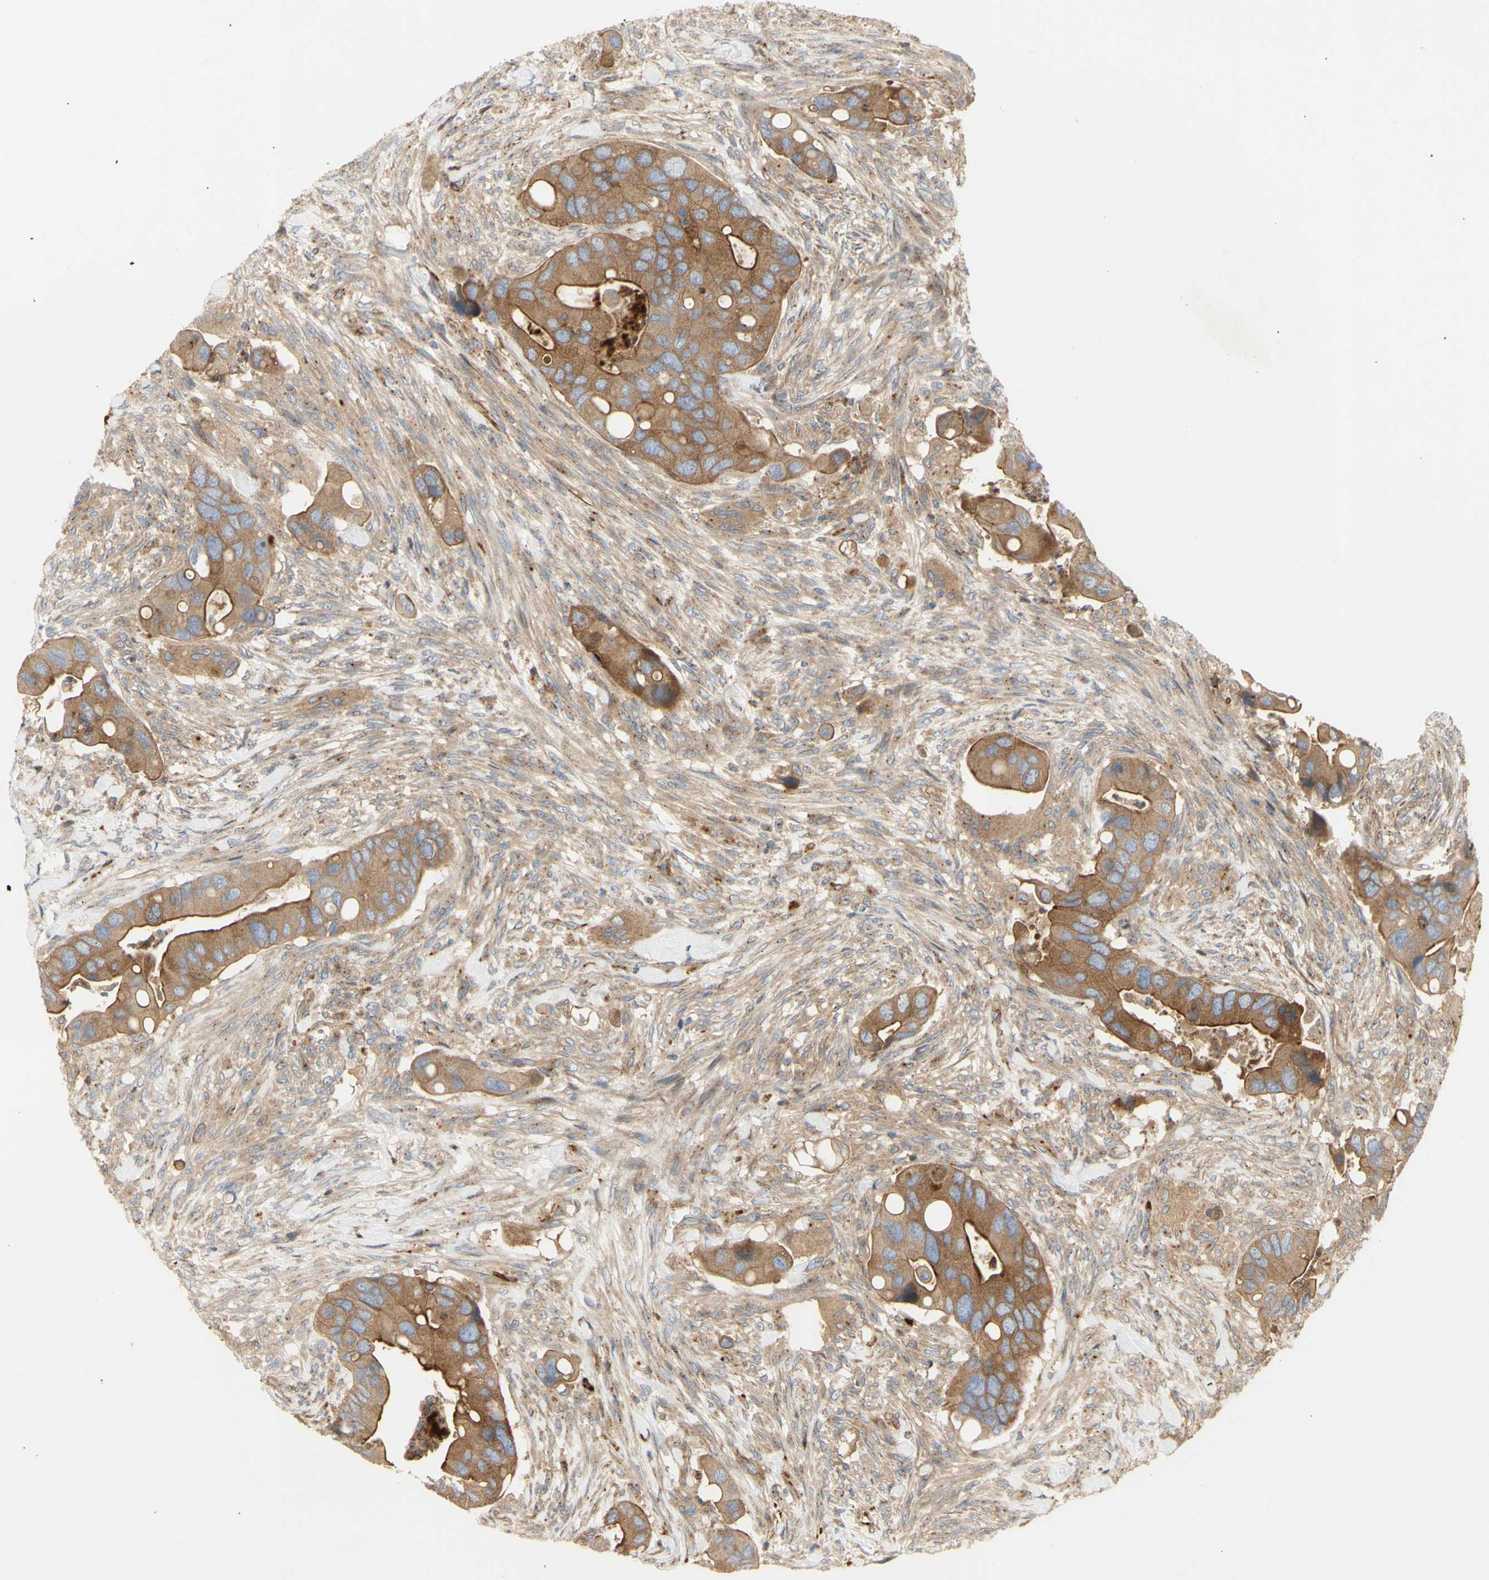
{"staining": {"intensity": "moderate", "quantity": ">75%", "location": "cytoplasmic/membranous"}, "tissue": "colorectal cancer", "cell_type": "Tumor cells", "image_type": "cancer", "snomed": [{"axis": "morphology", "description": "Adenocarcinoma, NOS"}, {"axis": "topography", "description": "Rectum"}], "caption": "Protein expression analysis of colorectal cancer exhibits moderate cytoplasmic/membranous staining in approximately >75% of tumor cells.", "gene": "TUBG2", "patient": {"sex": "female", "age": 57}}